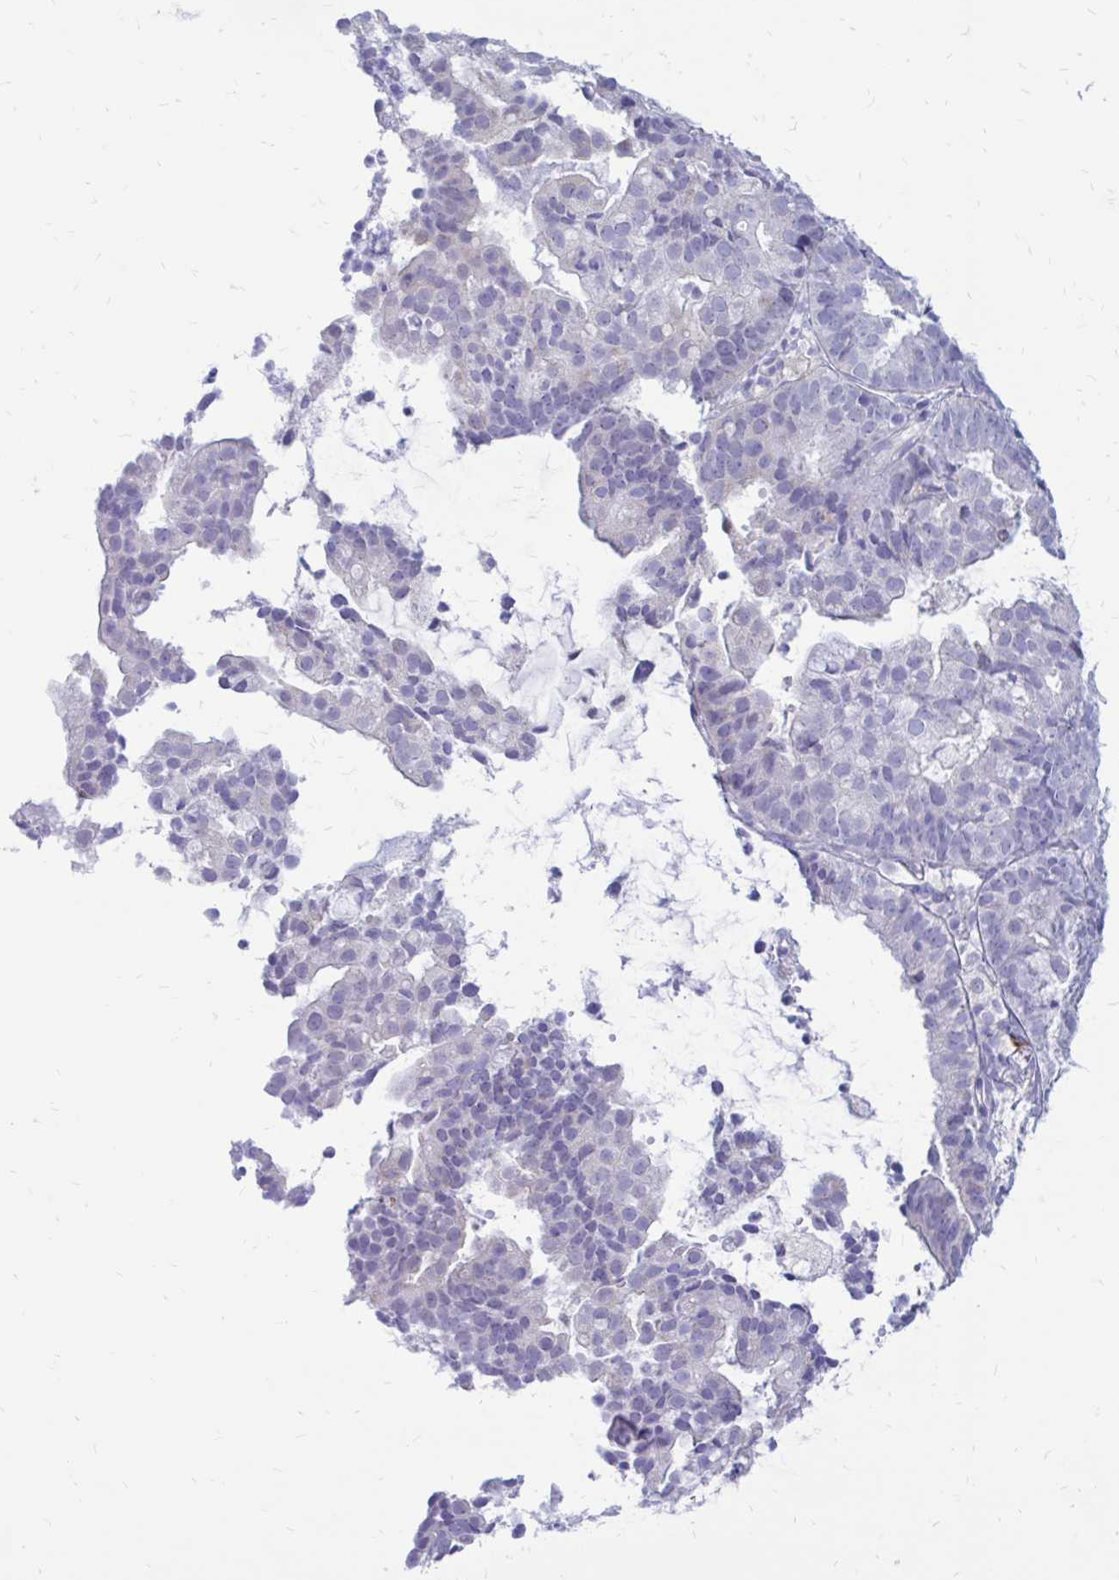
{"staining": {"intensity": "negative", "quantity": "none", "location": "none"}, "tissue": "endometrial cancer", "cell_type": "Tumor cells", "image_type": "cancer", "snomed": [{"axis": "morphology", "description": "Adenocarcinoma, NOS"}, {"axis": "topography", "description": "Endometrium"}], "caption": "There is no significant positivity in tumor cells of endometrial adenocarcinoma.", "gene": "IGSF5", "patient": {"sex": "female", "age": 80}}